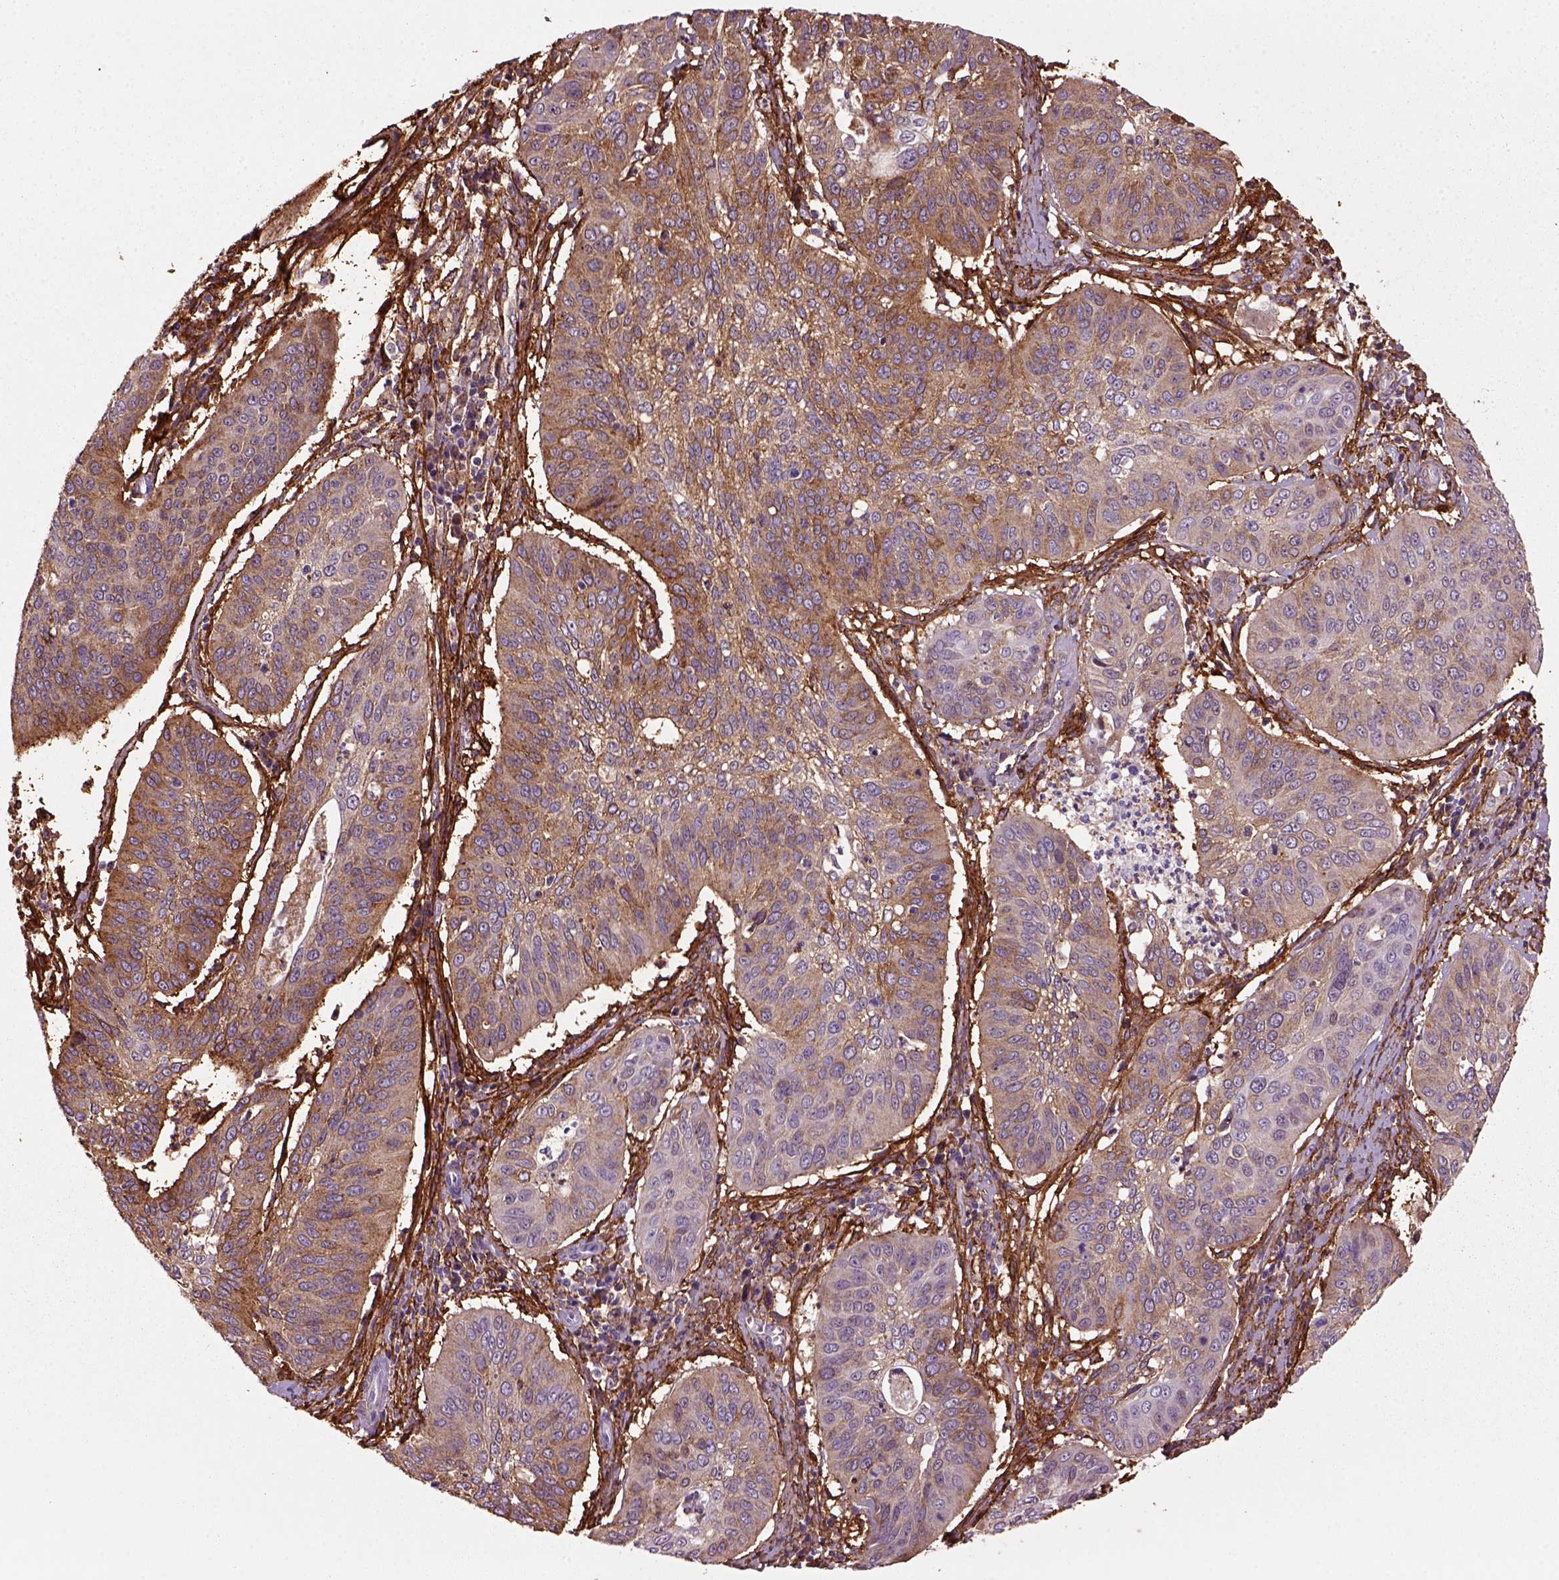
{"staining": {"intensity": "strong", "quantity": "25%-75%", "location": "cytoplasmic/membranous"}, "tissue": "cervical cancer", "cell_type": "Tumor cells", "image_type": "cancer", "snomed": [{"axis": "morphology", "description": "Normal tissue, NOS"}, {"axis": "morphology", "description": "Squamous cell carcinoma, NOS"}, {"axis": "topography", "description": "Cervix"}], "caption": "Cervical squamous cell carcinoma was stained to show a protein in brown. There is high levels of strong cytoplasmic/membranous expression in about 25%-75% of tumor cells.", "gene": "MARCKS", "patient": {"sex": "female", "age": 39}}